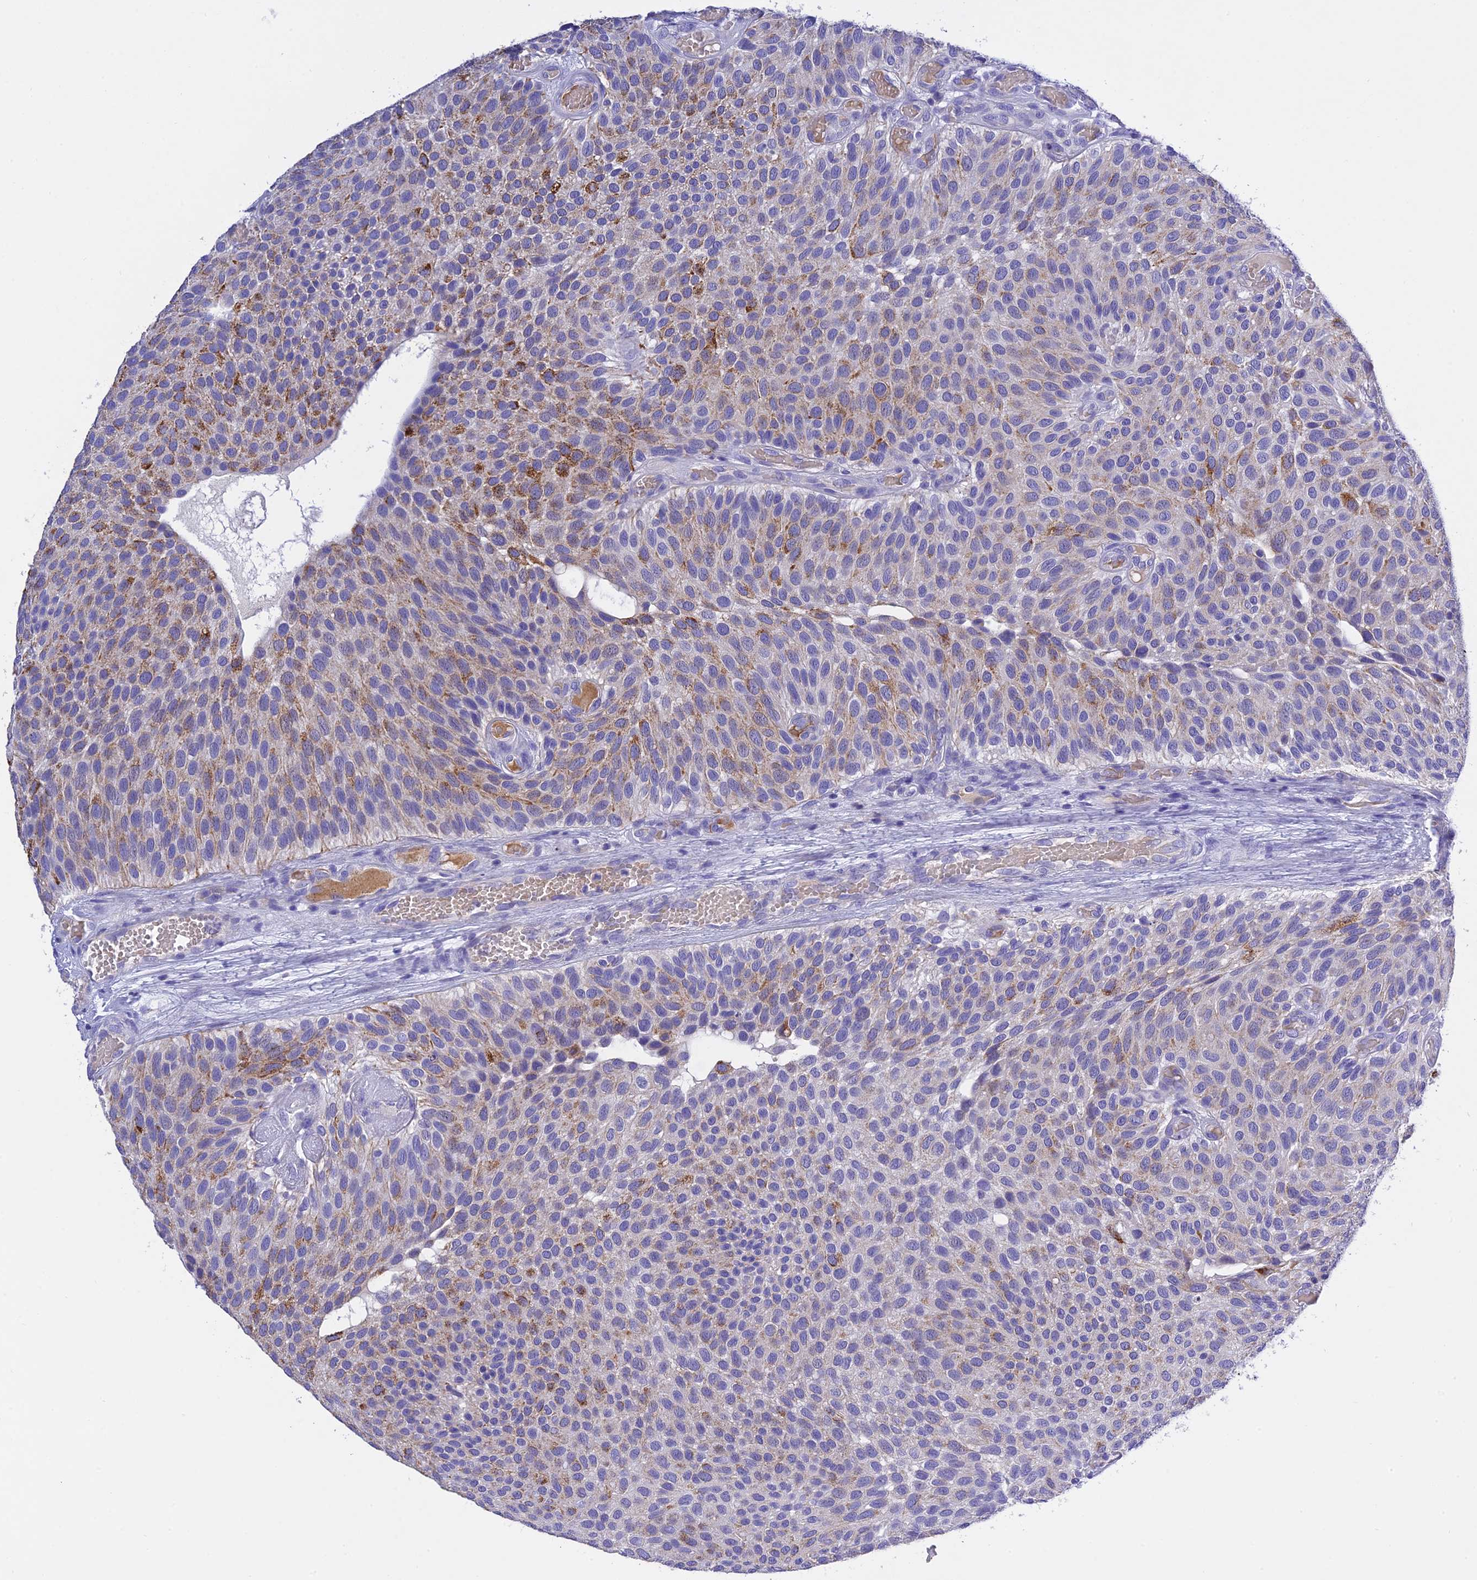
{"staining": {"intensity": "moderate", "quantity": "<25%", "location": "cytoplasmic/membranous"}, "tissue": "urothelial cancer", "cell_type": "Tumor cells", "image_type": "cancer", "snomed": [{"axis": "morphology", "description": "Urothelial carcinoma, Low grade"}, {"axis": "topography", "description": "Urinary bladder"}], "caption": "Urothelial cancer tissue demonstrates moderate cytoplasmic/membranous positivity in approximately <25% of tumor cells", "gene": "MS4A5", "patient": {"sex": "male", "age": 89}}